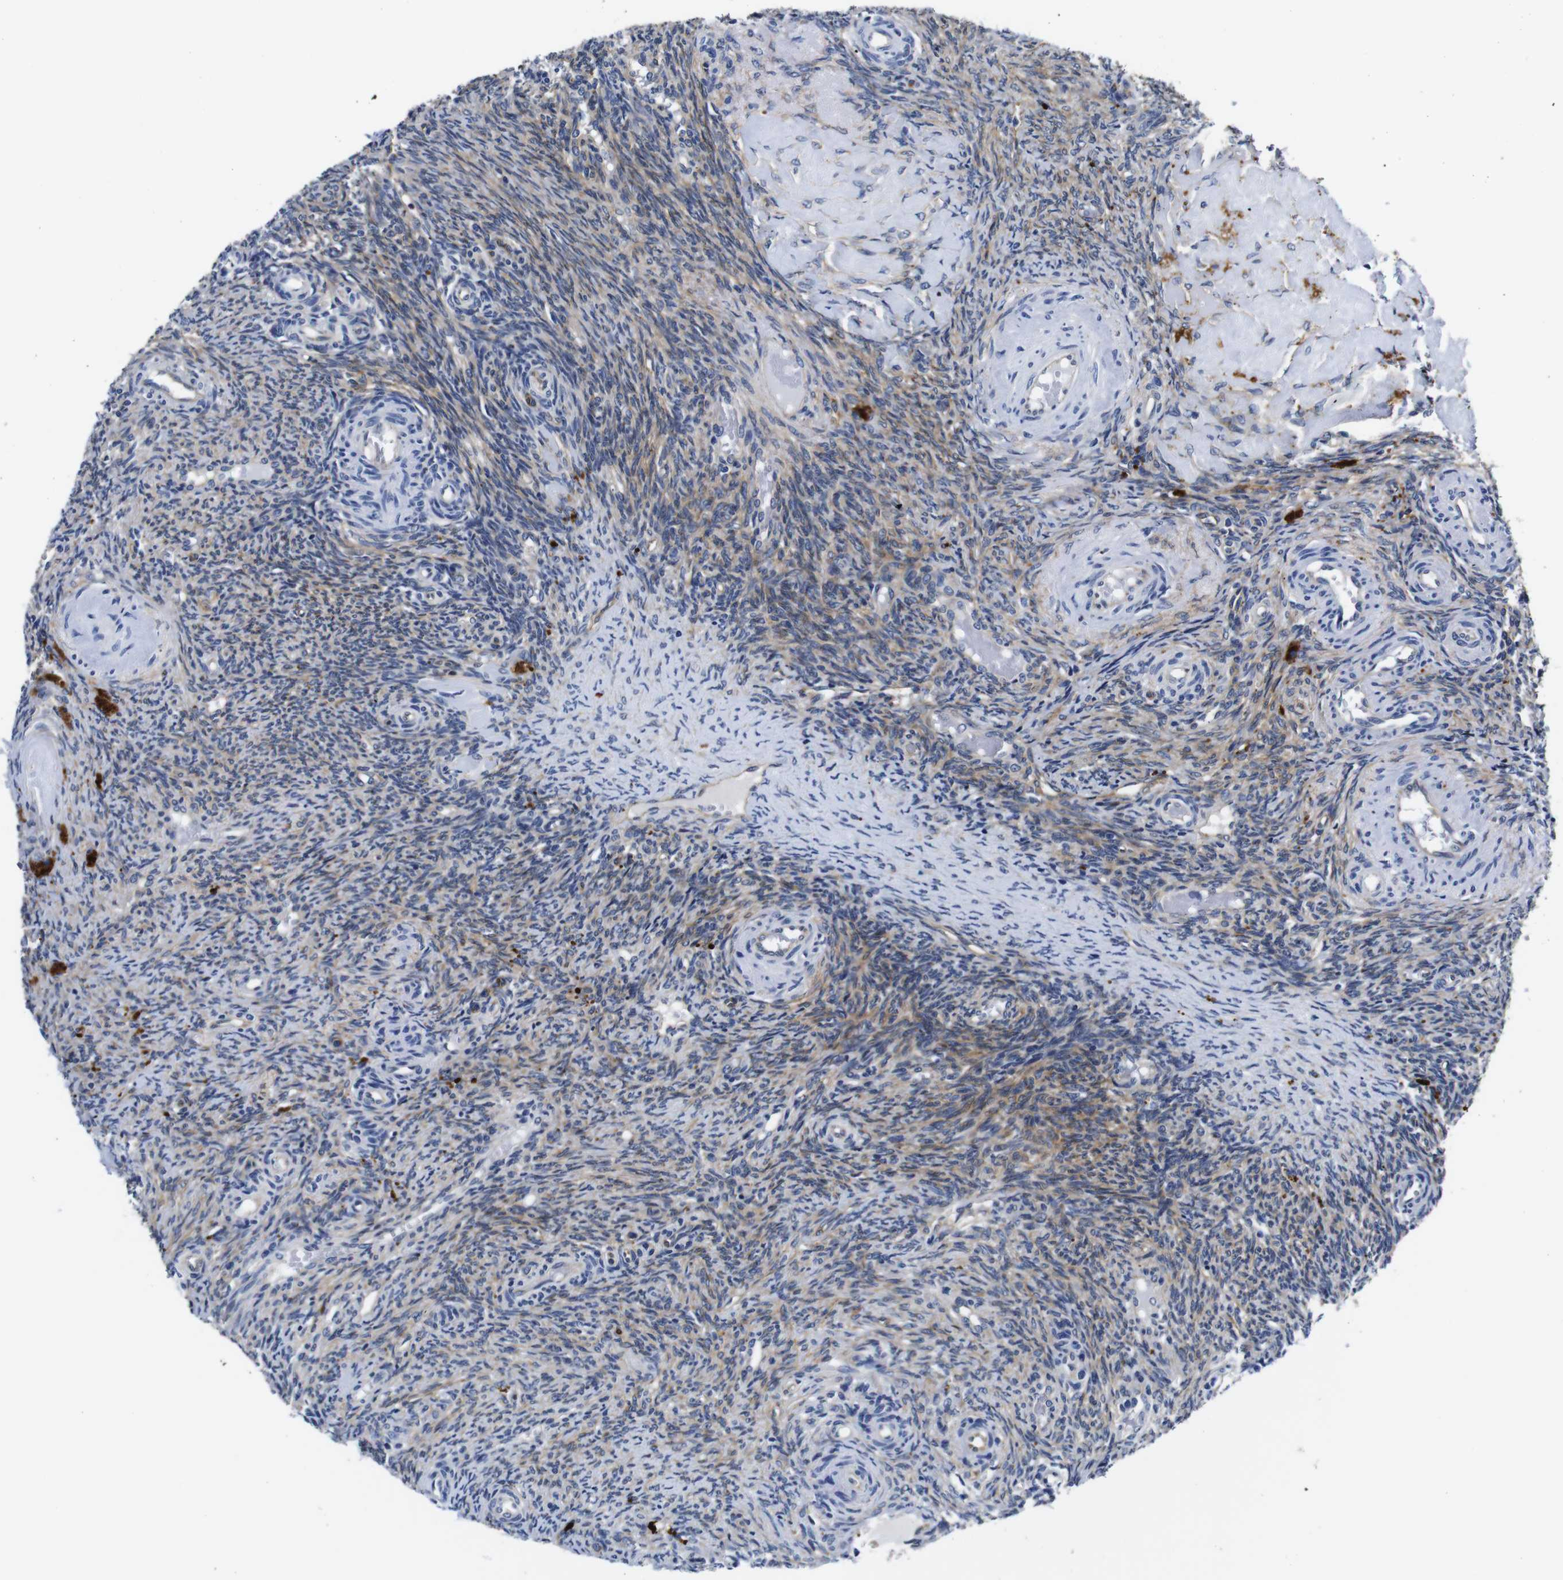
{"staining": {"intensity": "weak", "quantity": "<25%", "location": "cytoplasmic/membranous"}, "tissue": "ovary", "cell_type": "Ovarian stroma cells", "image_type": "normal", "snomed": [{"axis": "morphology", "description": "Normal tissue, NOS"}, {"axis": "topography", "description": "Ovary"}], "caption": "High power microscopy histopathology image of an immunohistochemistry (IHC) image of benign ovary, revealing no significant staining in ovarian stroma cells.", "gene": "GIMAP2", "patient": {"sex": "female", "age": 41}}